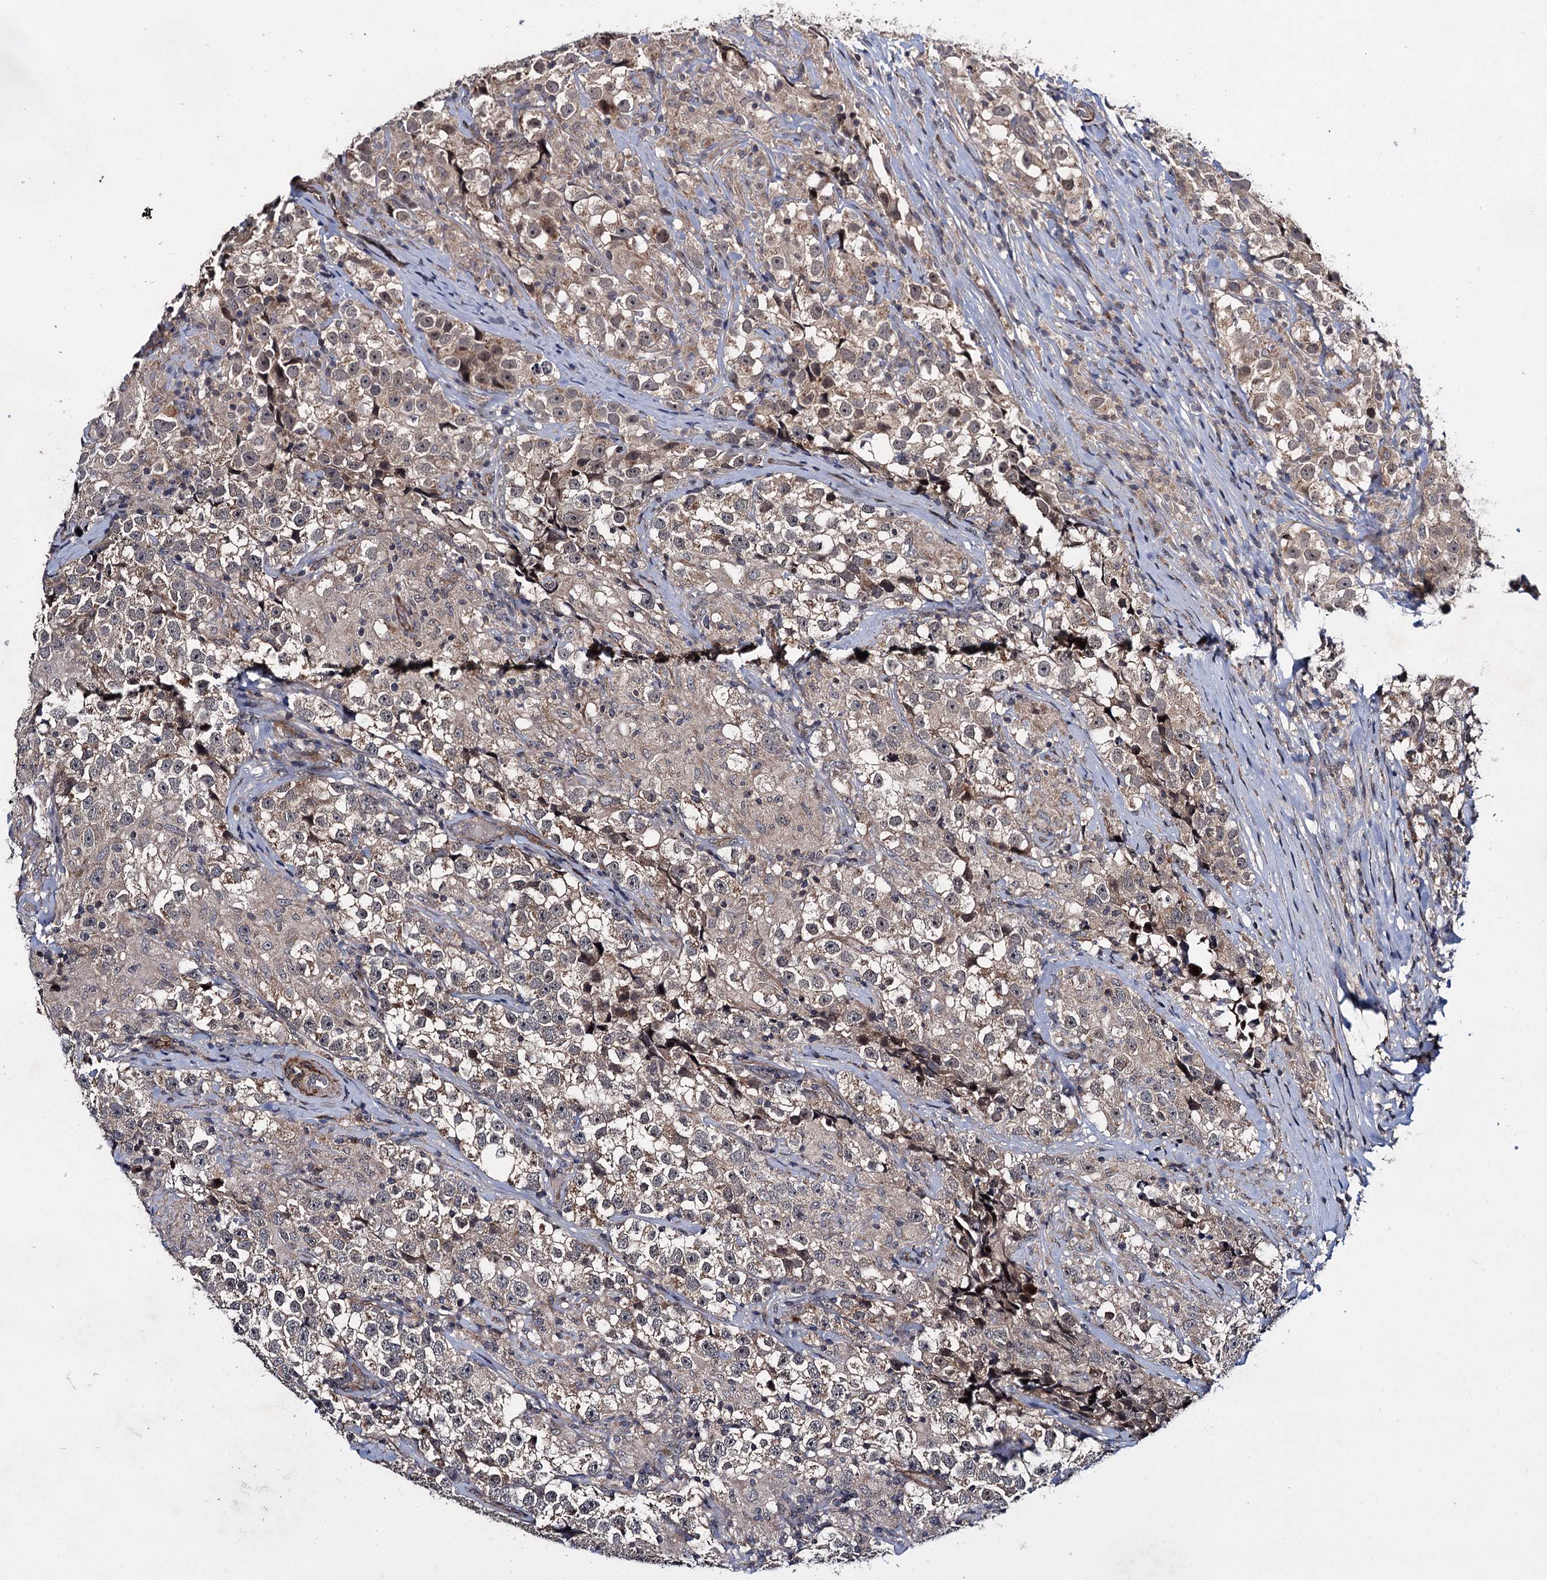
{"staining": {"intensity": "weak", "quantity": ">75%", "location": "cytoplasmic/membranous"}, "tissue": "testis cancer", "cell_type": "Tumor cells", "image_type": "cancer", "snomed": [{"axis": "morphology", "description": "Seminoma, NOS"}, {"axis": "topography", "description": "Testis"}], "caption": "The histopathology image reveals staining of testis cancer (seminoma), revealing weak cytoplasmic/membranous protein positivity (brown color) within tumor cells.", "gene": "ARHGAP42", "patient": {"sex": "male", "age": 46}}